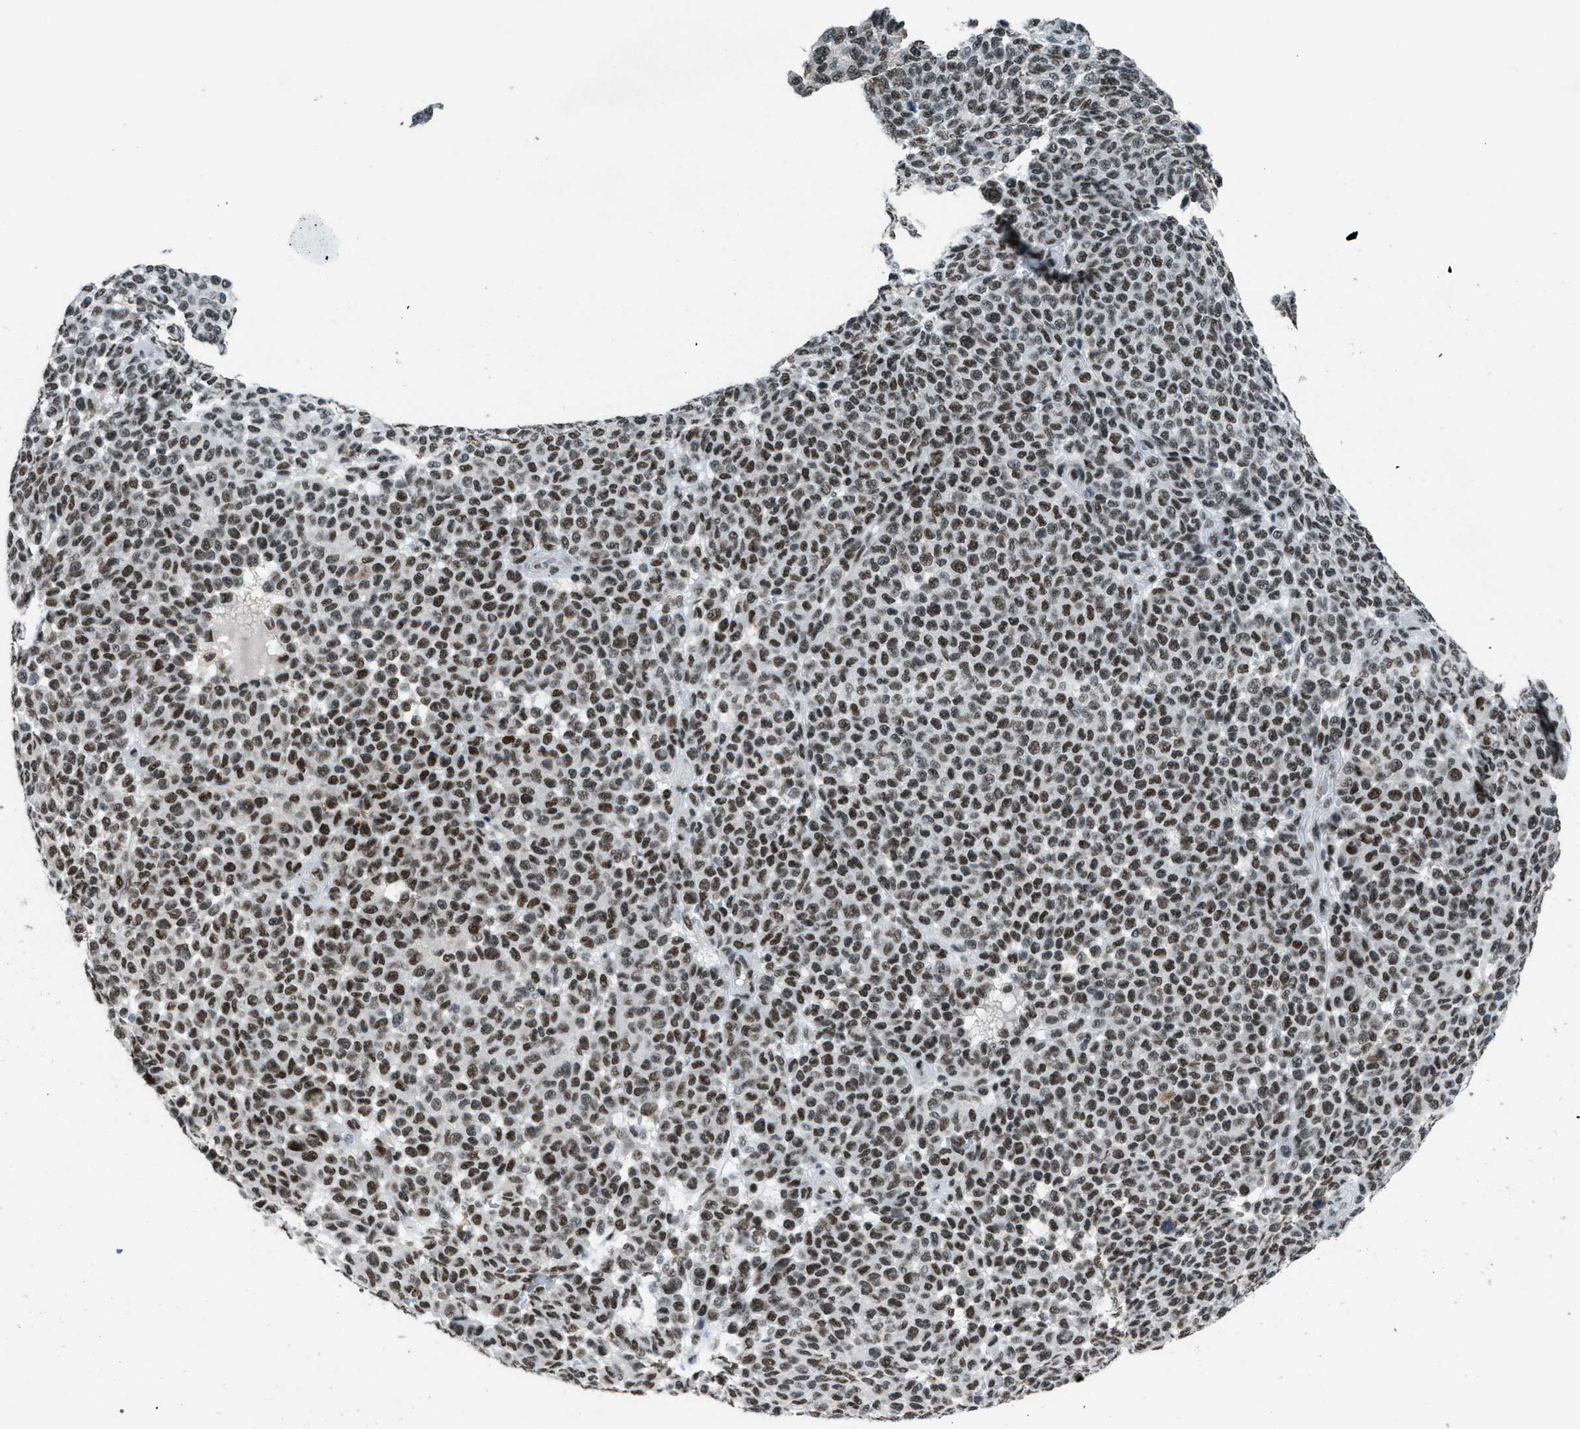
{"staining": {"intensity": "moderate", "quantity": ">75%", "location": "nuclear"}, "tissue": "melanoma", "cell_type": "Tumor cells", "image_type": "cancer", "snomed": [{"axis": "morphology", "description": "Malignant melanoma, NOS"}, {"axis": "topography", "description": "Skin"}], "caption": "Immunohistochemical staining of human melanoma reveals medium levels of moderate nuclear staining in about >75% of tumor cells.", "gene": "GATAD2B", "patient": {"sex": "male", "age": 59}}